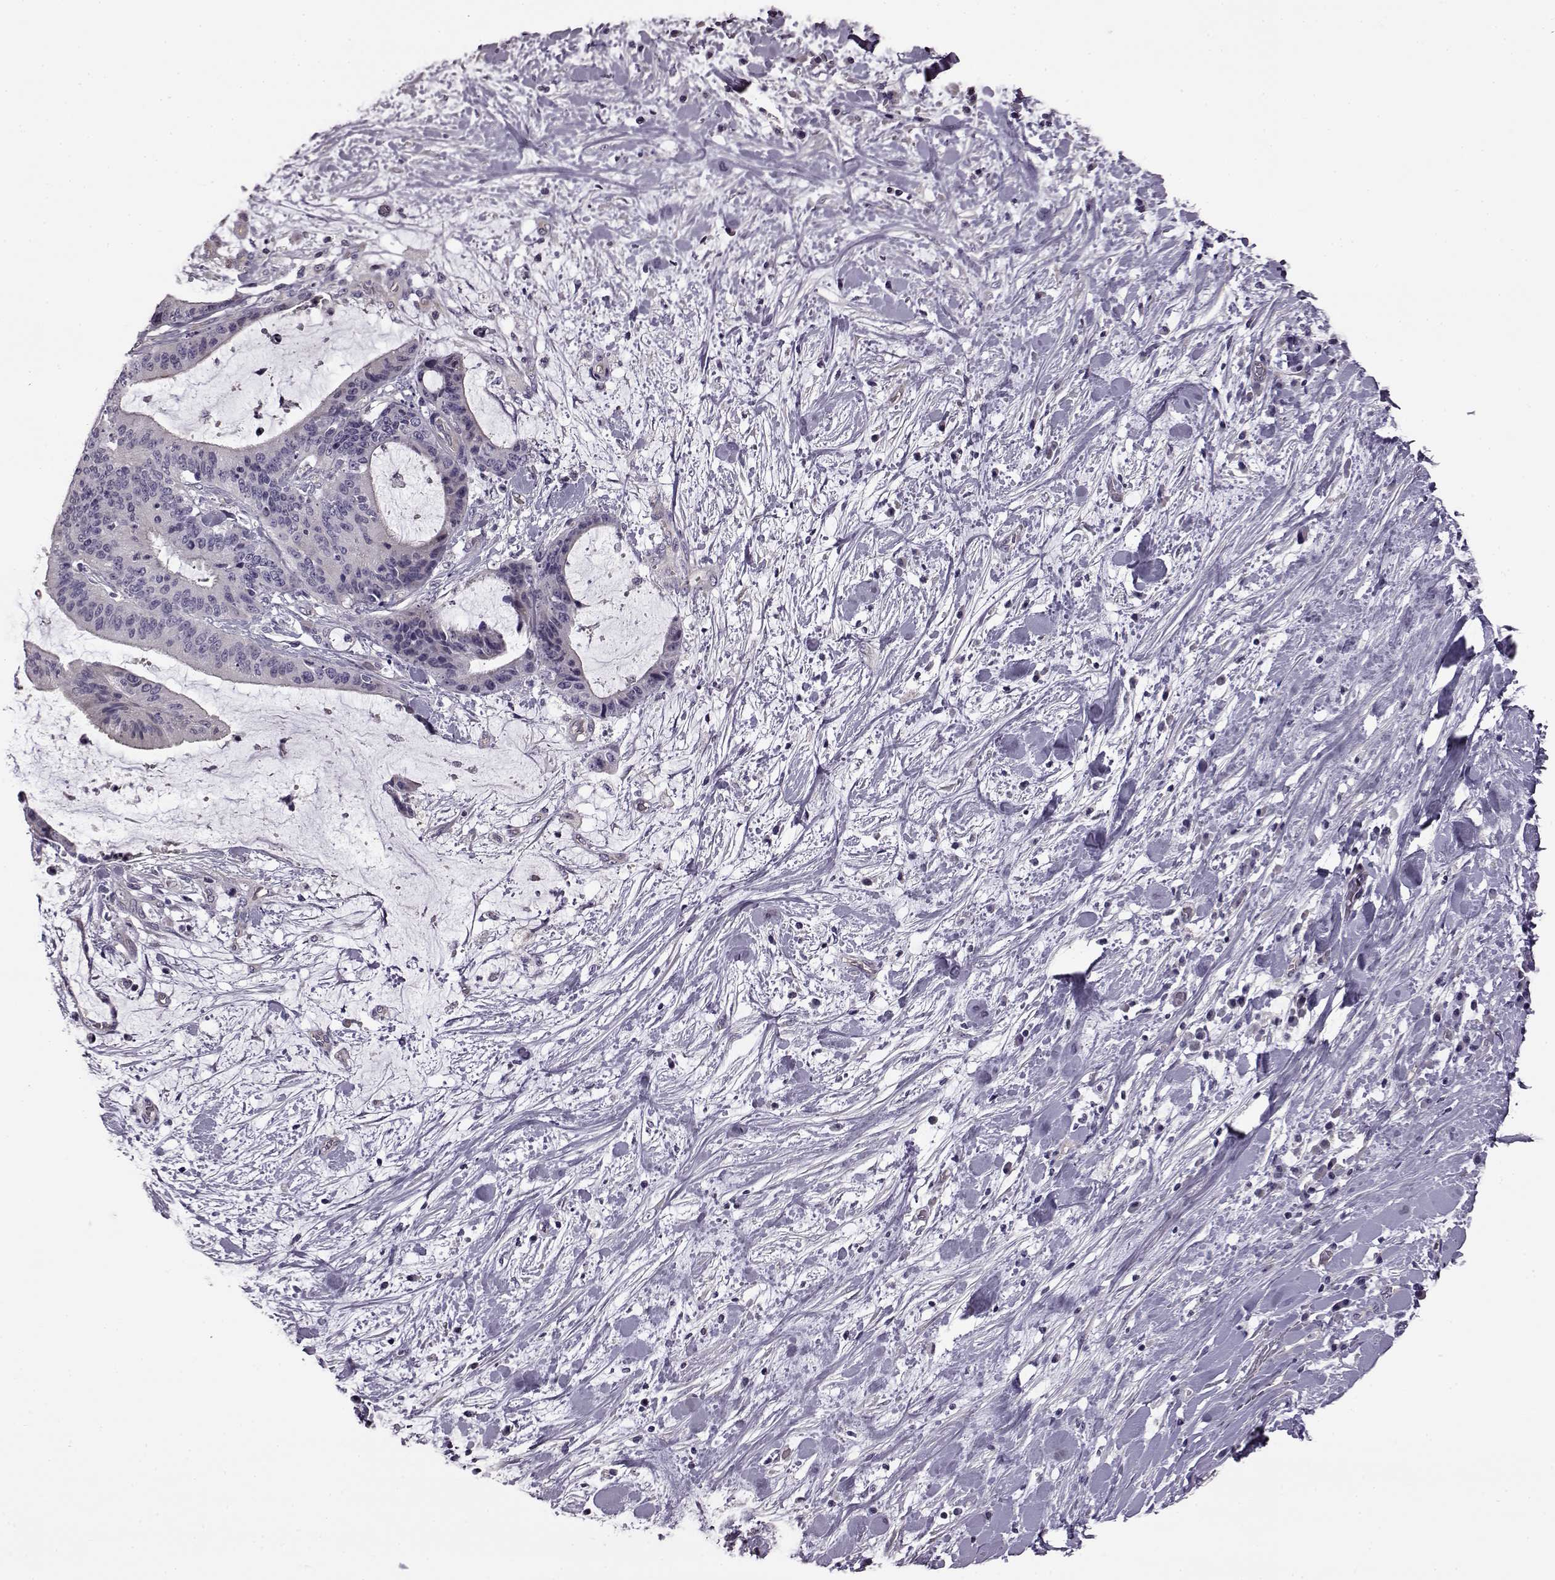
{"staining": {"intensity": "negative", "quantity": "none", "location": "none"}, "tissue": "liver cancer", "cell_type": "Tumor cells", "image_type": "cancer", "snomed": [{"axis": "morphology", "description": "Cholangiocarcinoma"}, {"axis": "topography", "description": "Liver"}], "caption": "Immunohistochemistry image of human liver cholangiocarcinoma stained for a protein (brown), which shows no positivity in tumor cells.", "gene": "EDDM3B", "patient": {"sex": "female", "age": 73}}